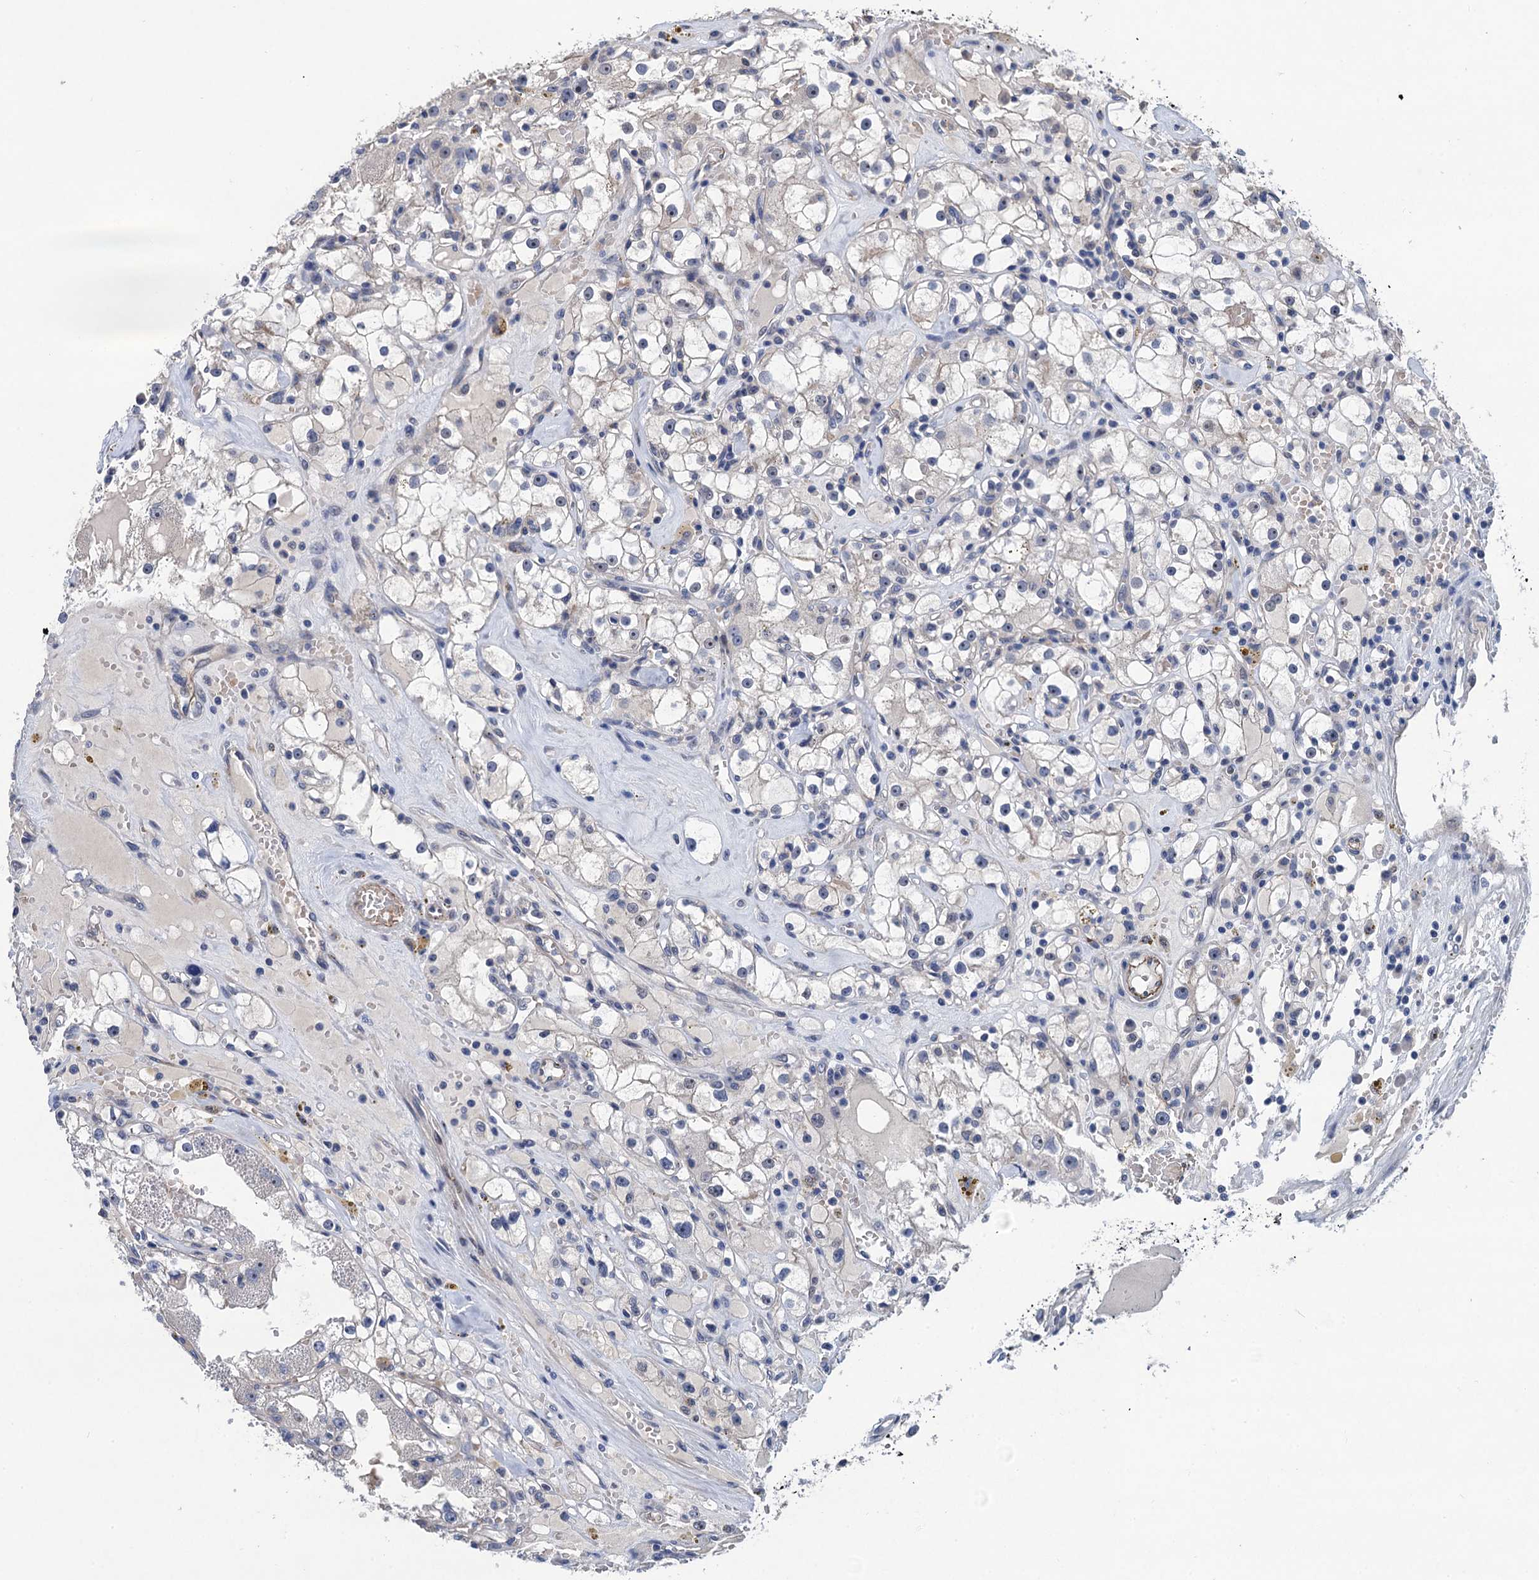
{"staining": {"intensity": "negative", "quantity": "none", "location": "none"}, "tissue": "renal cancer", "cell_type": "Tumor cells", "image_type": "cancer", "snomed": [{"axis": "morphology", "description": "Adenocarcinoma, NOS"}, {"axis": "topography", "description": "Kidney"}], "caption": "High magnification brightfield microscopy of renal cancer stained with DAB (brown) and counterstained with hematoxylin (blue): tumor cells show no significant positivity.", "gene": "TRAF7", "patient": {"sex": "male", "age": 56}}